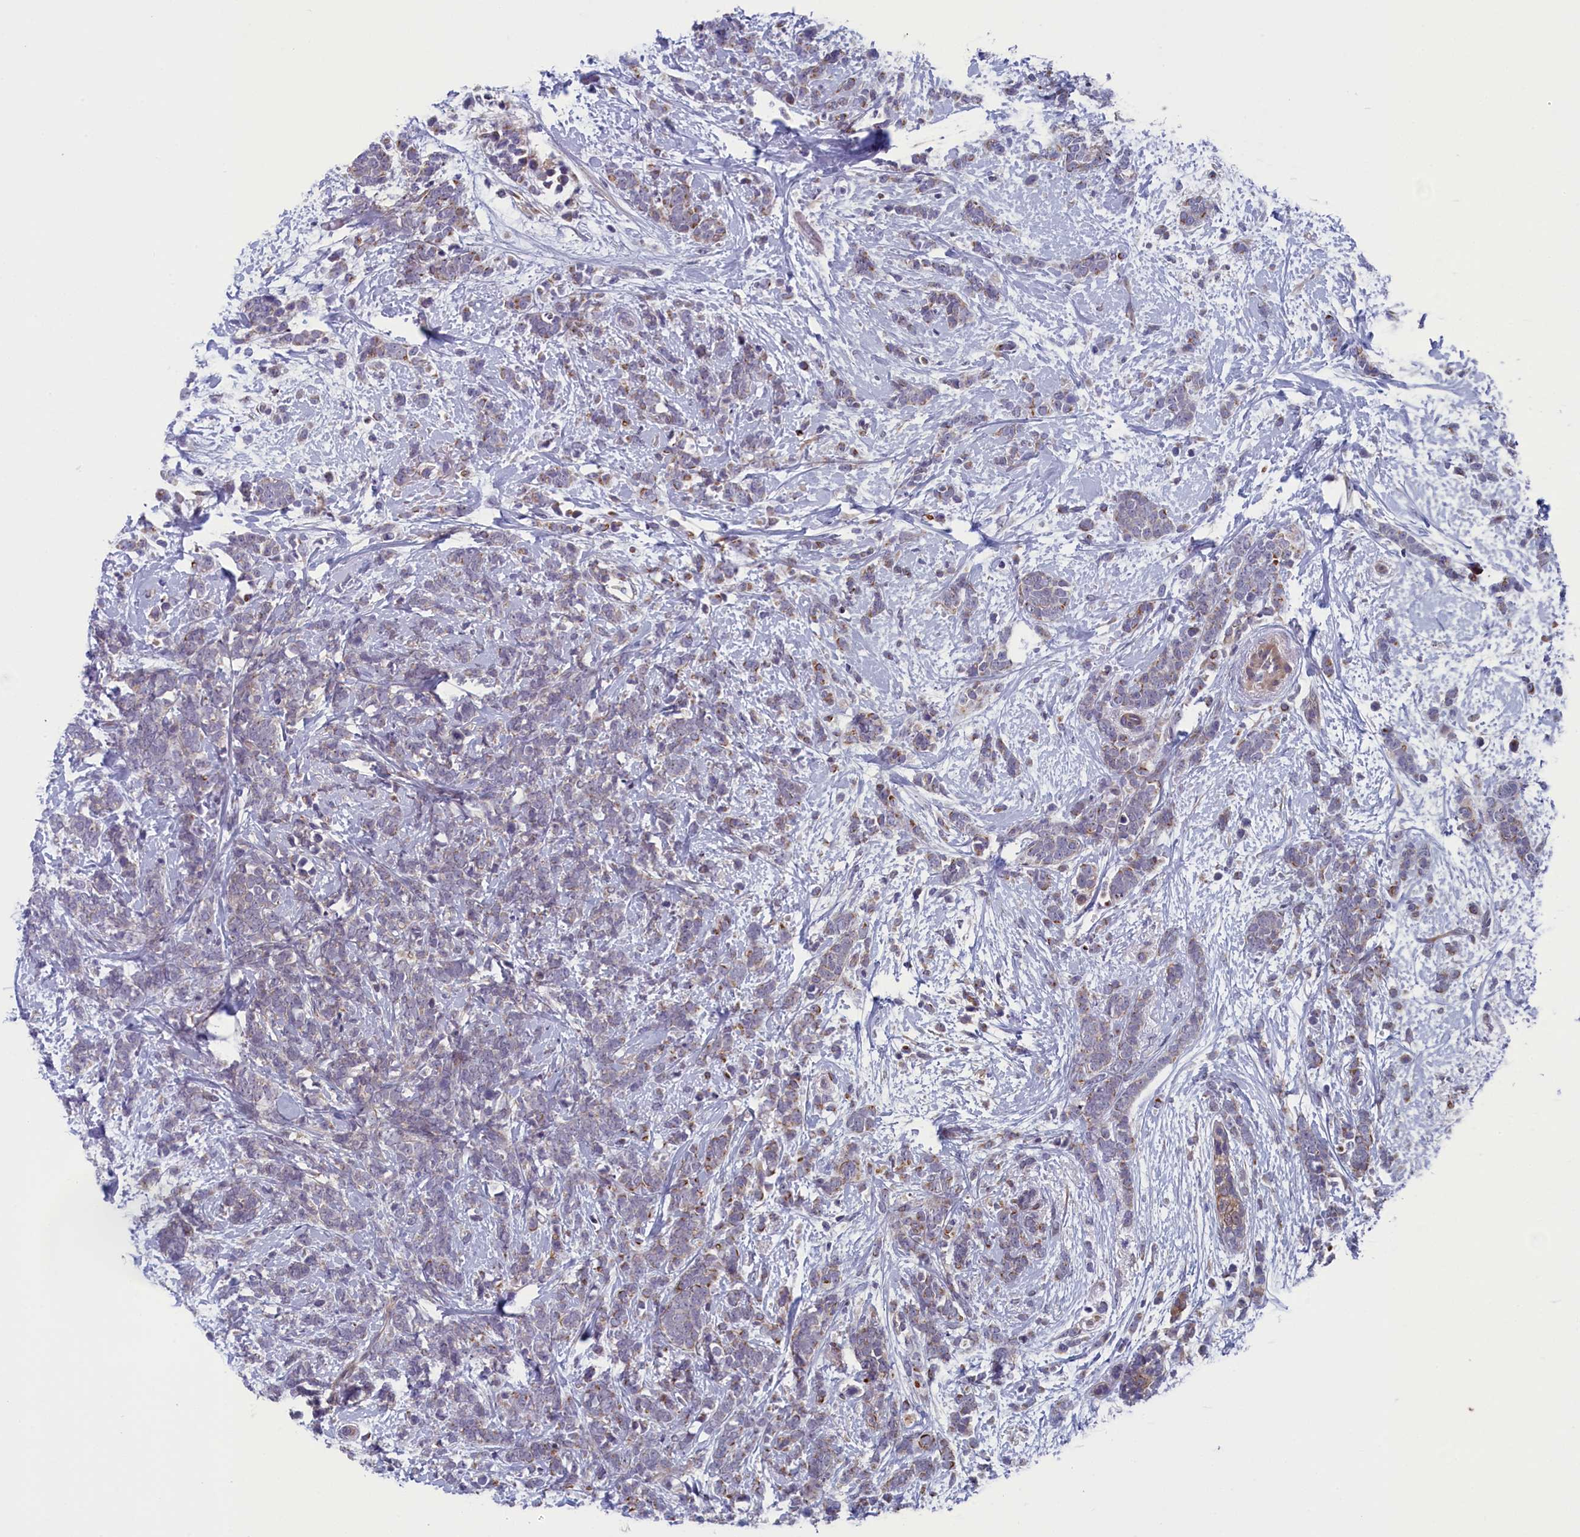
{"staining": {"intensity": "negative", "quantity": "none", "location": "none"}, "tissue": "breast cancer", "cell_type": "Tumor cells", "image_type": "cancer", "snomed": [{"axis": "morphology", "description": "Lobular carcinoma"}, {"axis": "topography", "description": "Breast"}], "caption": "Tumor cells are negative for protein expression in human breast lobular carcinoma.", "gene": "ANKRD39", "patient": {"sex": "female", "age": 58}}